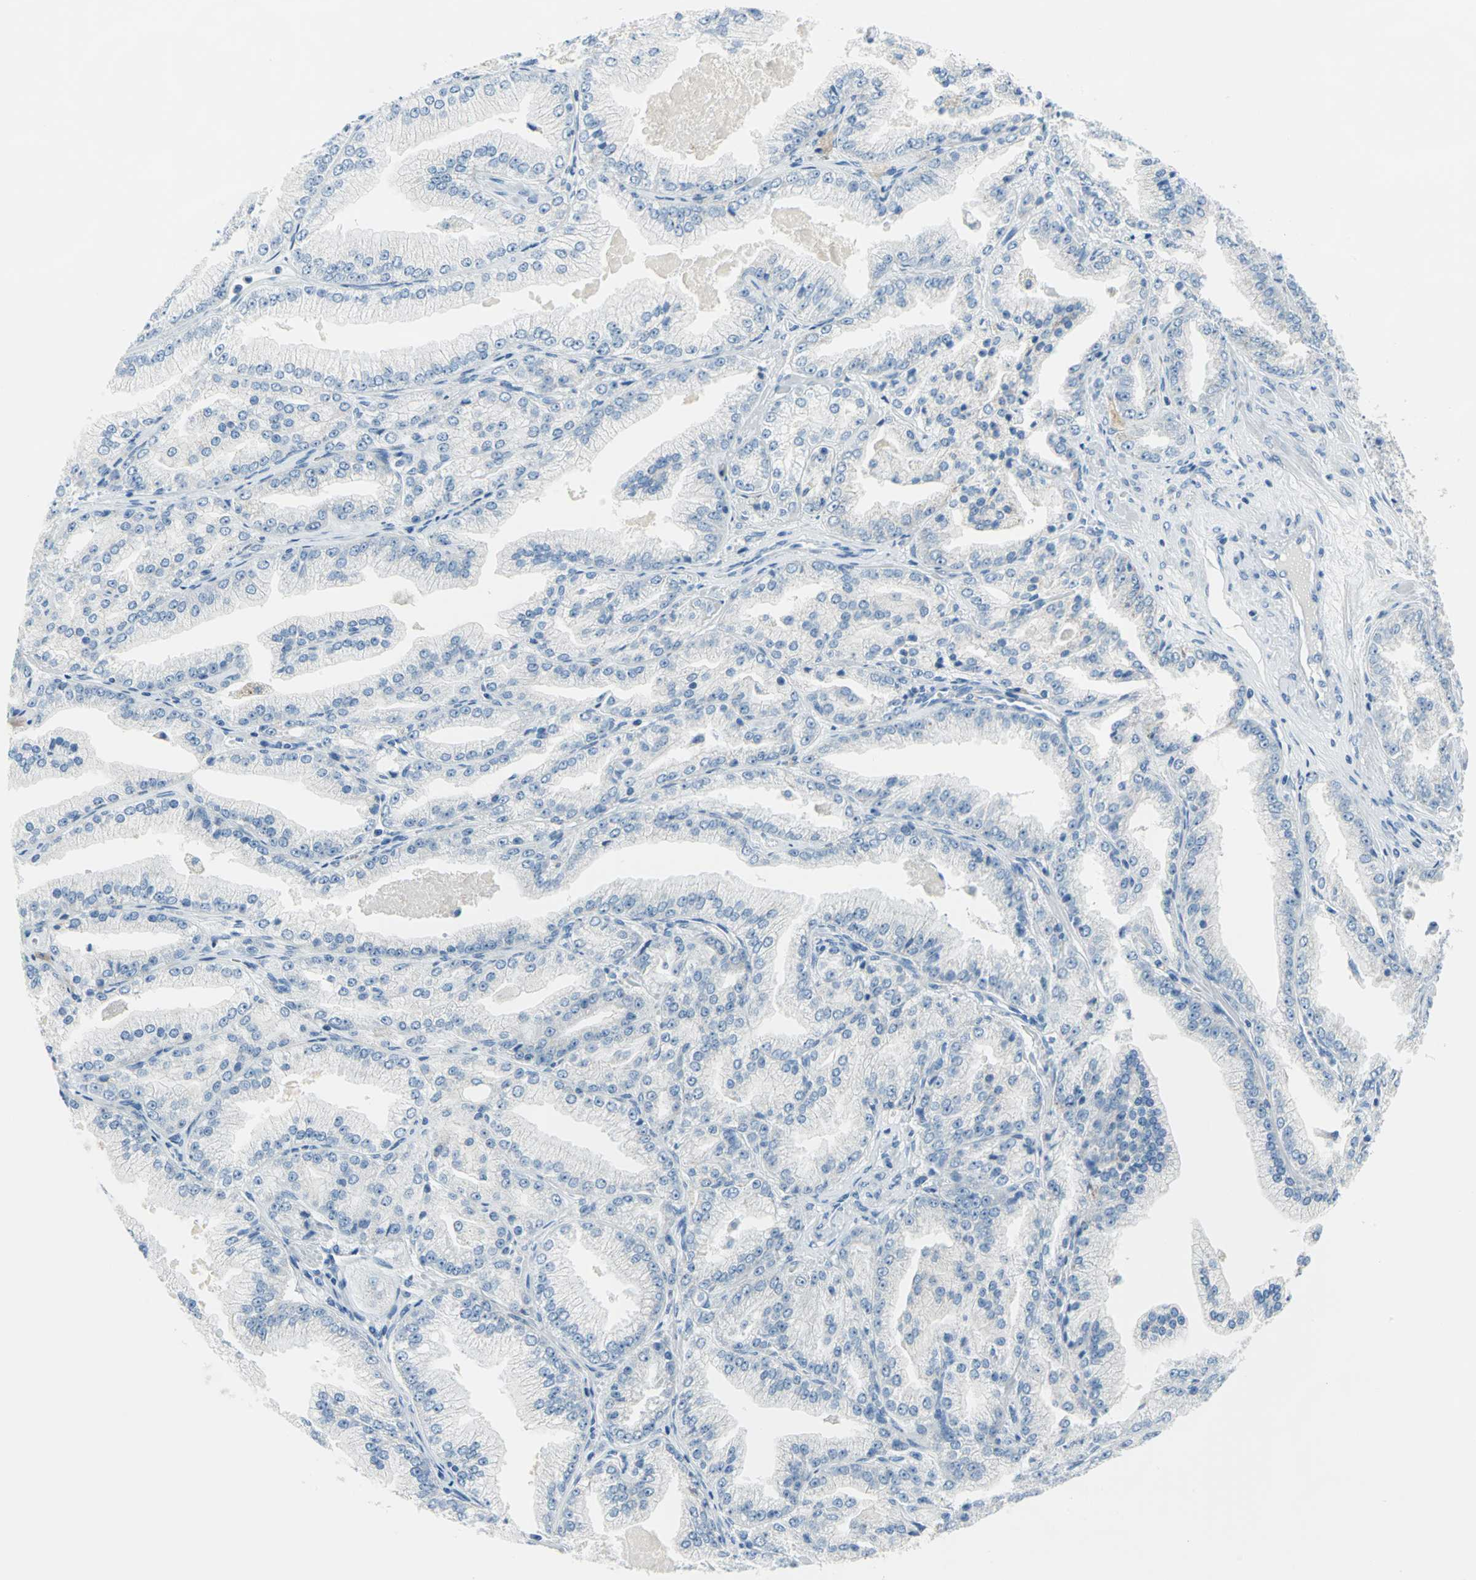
{"staining": {"intensity": "negative", "quantity": "none", "location": "none"}, "tissue": "prostate cancer", "cell_type": "Tumor cells", "image_type": "cancer", "snomed": [{"axis": "morphology", "description": "Adenocarcinoma, High grade"}, {"axis": "topography", "description": "Prostate"}], "caption": "Tumor cells show no significant staining in adenocarcinoma (high-grade) (prostate). The staining is performed using DAB (3,3'-diaminobenzidine) brown chromogen with nuclei counter-stained in using hematoxylin.", "gene": "MUC4", "patient": {"sex": "male", "age": 61}}